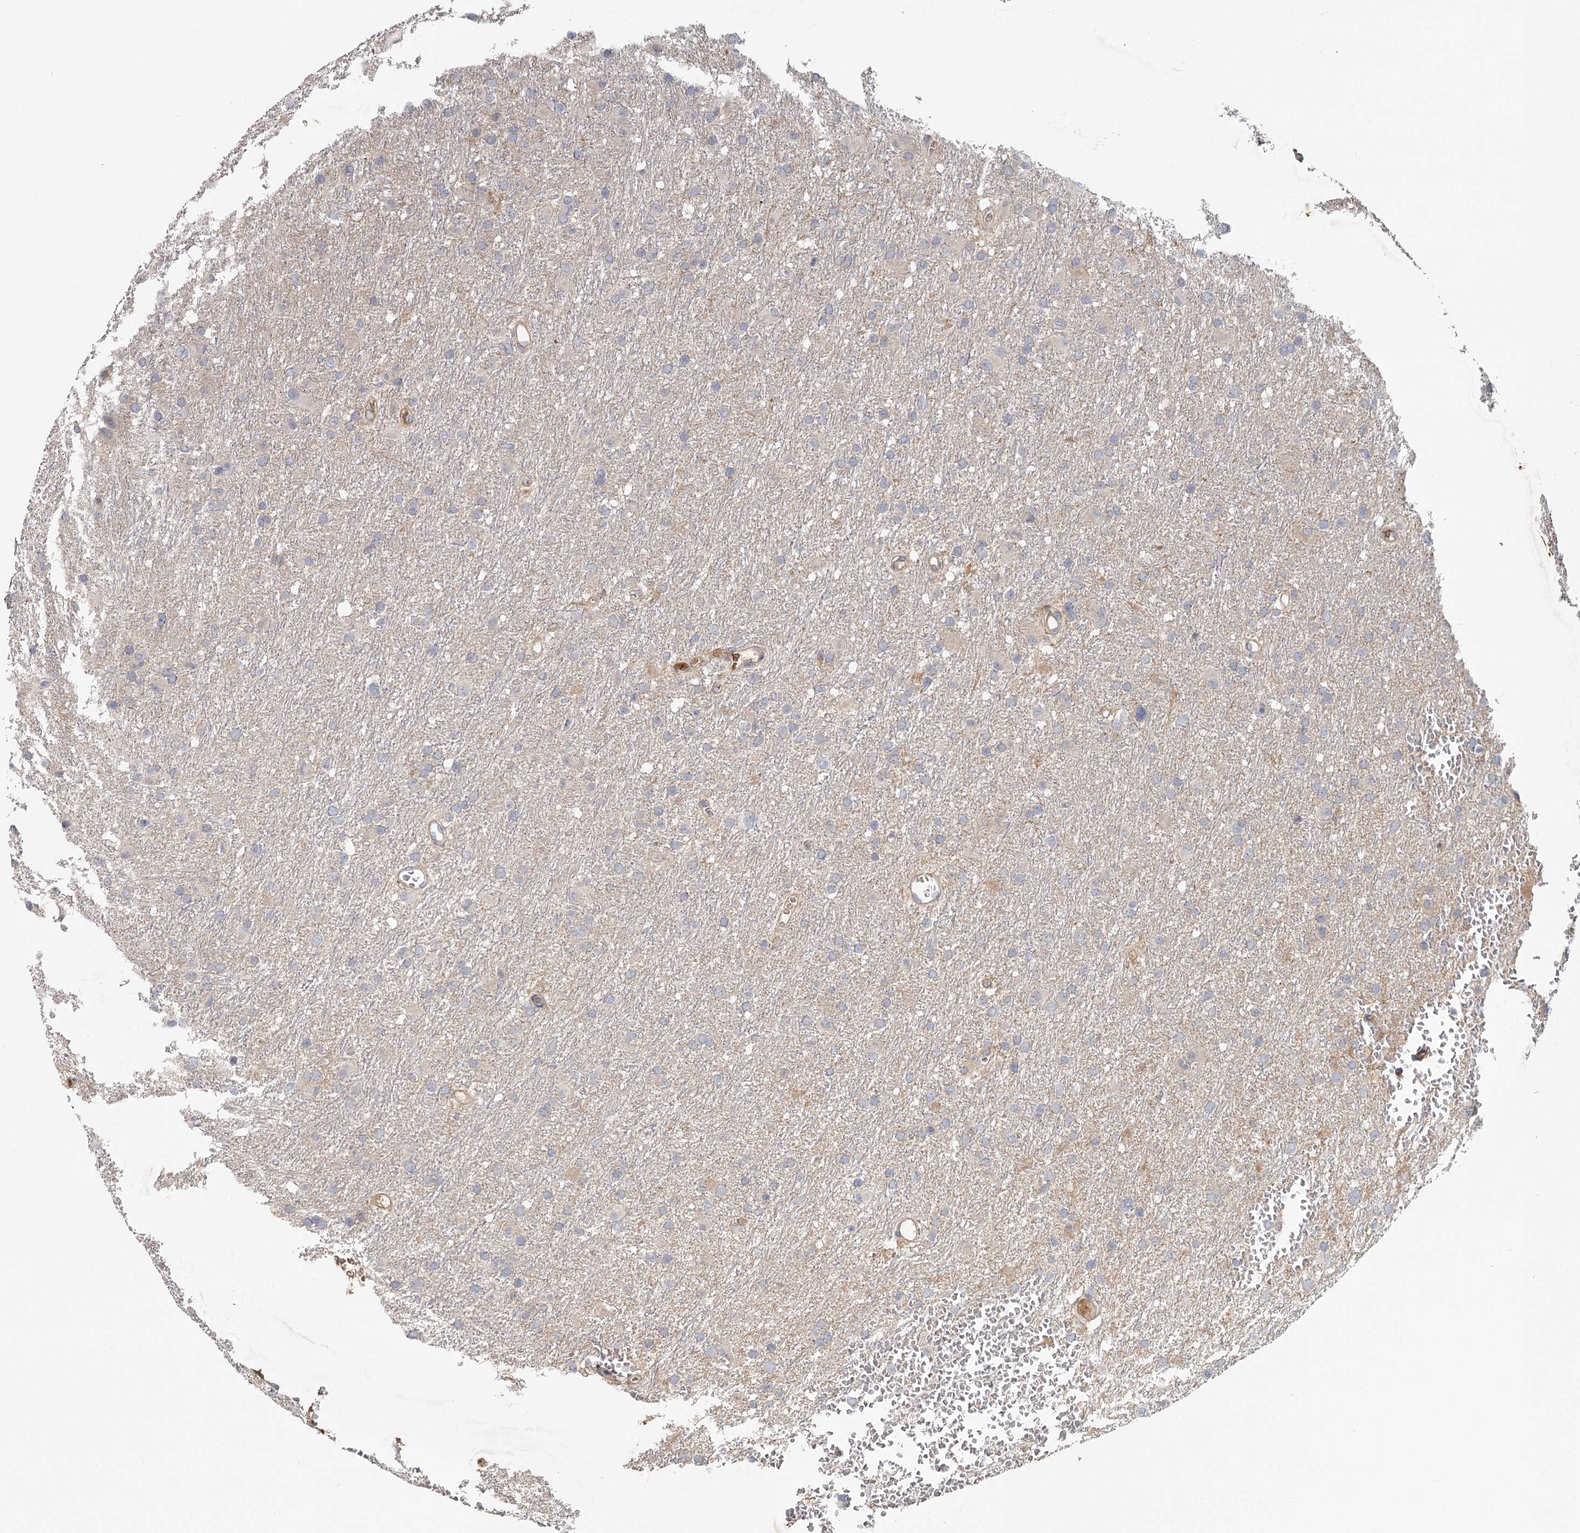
{"staining": {"intensity": "negative", "quantity": "none", "location": "none"}, "tissue": "glioma", "cell_type": "Tumor cells", "image_type": "cancer", "snomed": [{"axis": "morphology", "description": "Glioma, malignant, High grade"}, {"axis": "topography", "description": "Cerebral cortex"}], "caption": "Photomicrograph shows no protein staining in tumor cells of glioma tissue. (DAB immunohistochemistry with hematoxylin counter stain).", "gene": "DHRS9", "patient": {"sex": "female", "age": 36}}